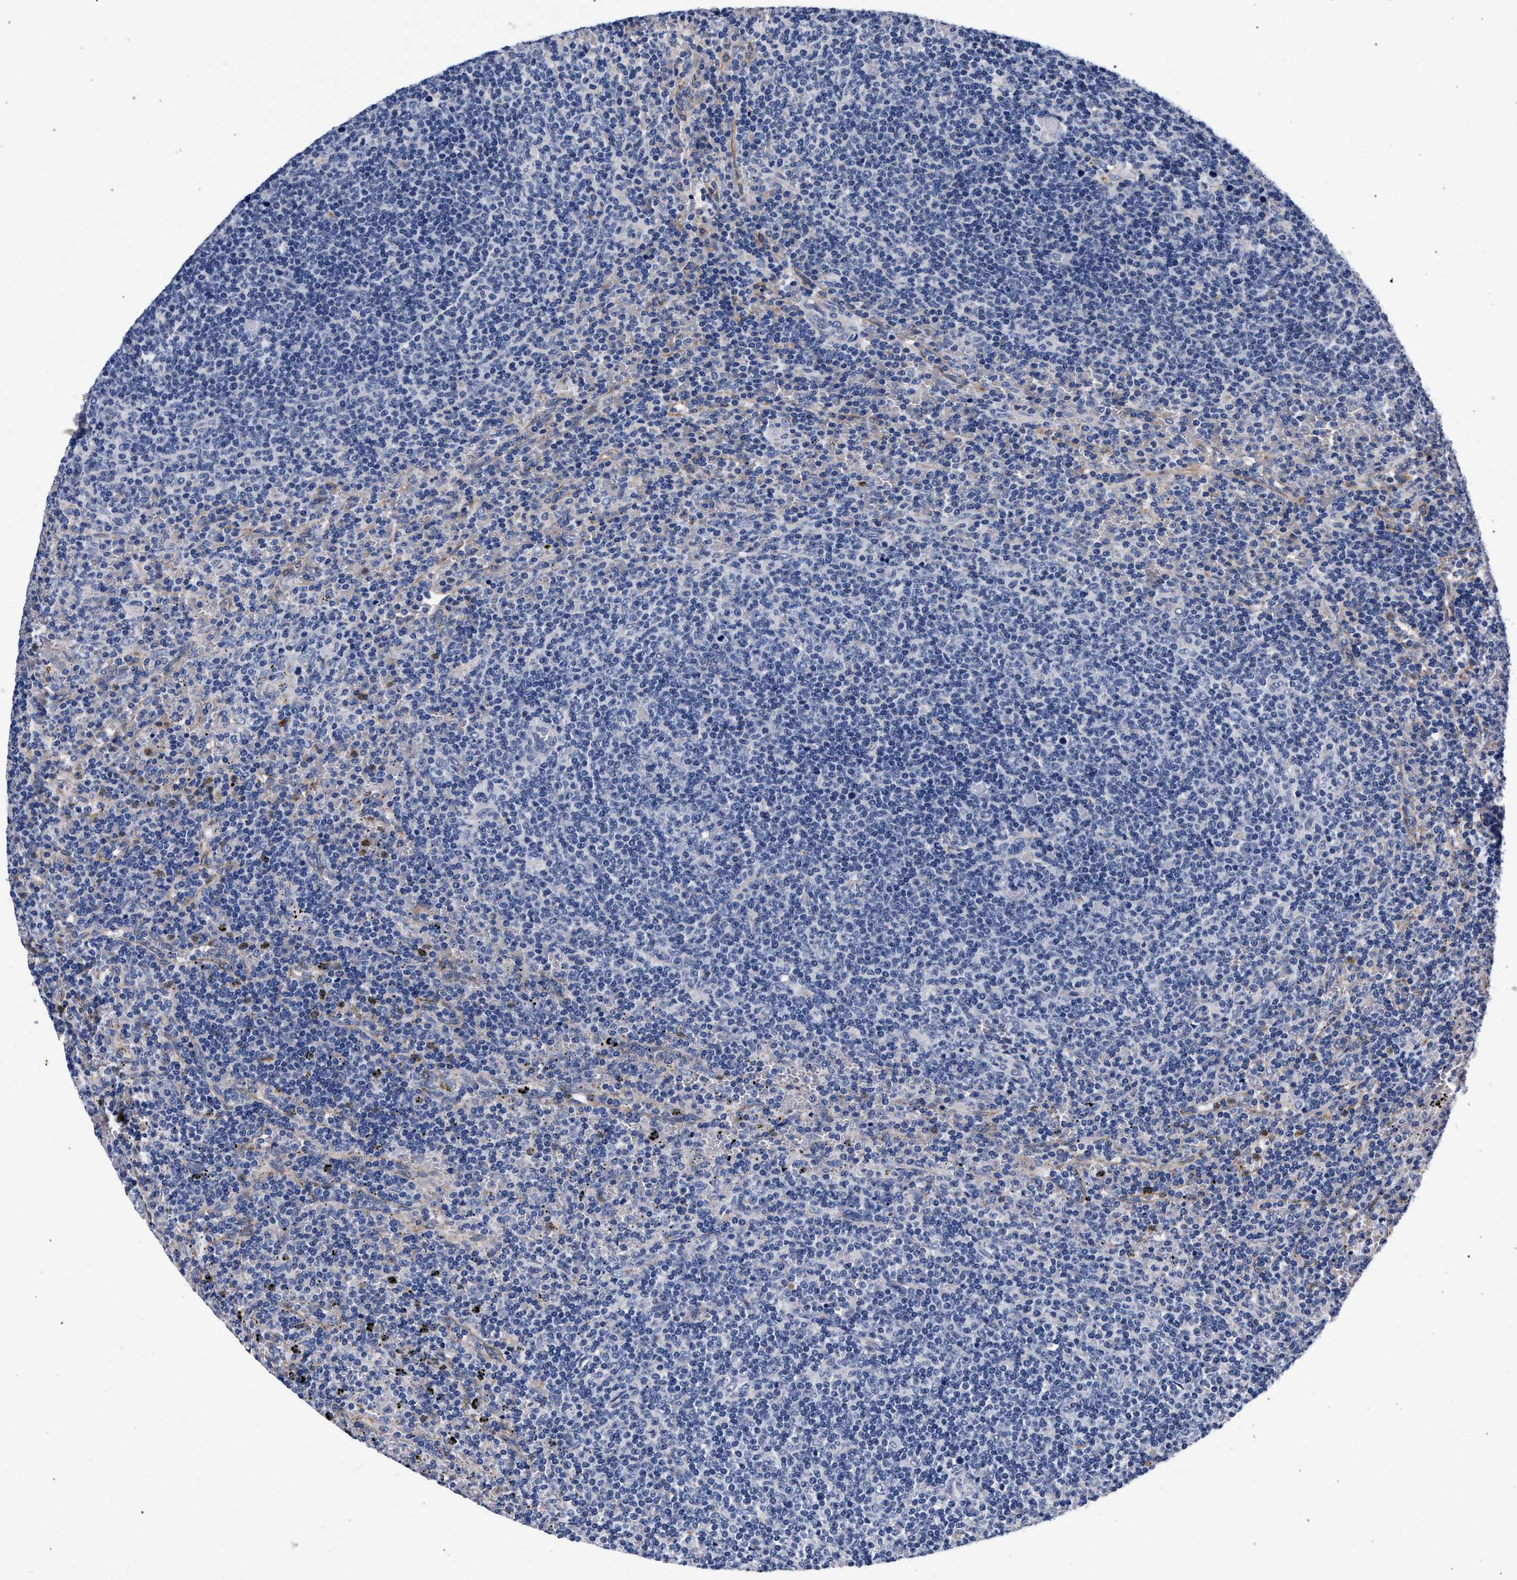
{"staining": {"intensity": "negative", "quantity": "none", "location": "none"}, "tissue": "lymphoma", "cell_type": "Tumor cells", "image_type": "cancer", "snomed": [{"axis": "morphology", "description": "Malignant lymphoma, non-Hodgkin's type, Low grade"}, {"axis": "topography", "description": "Spleen"}], "caption": "An image of low-grade malignant lymphoma, non-Hodgkin's type stained for a protein reveals no brown staining in tumor cells.", "gene": "ACOX1", "patient": {"sex": "female", "age": 19}}